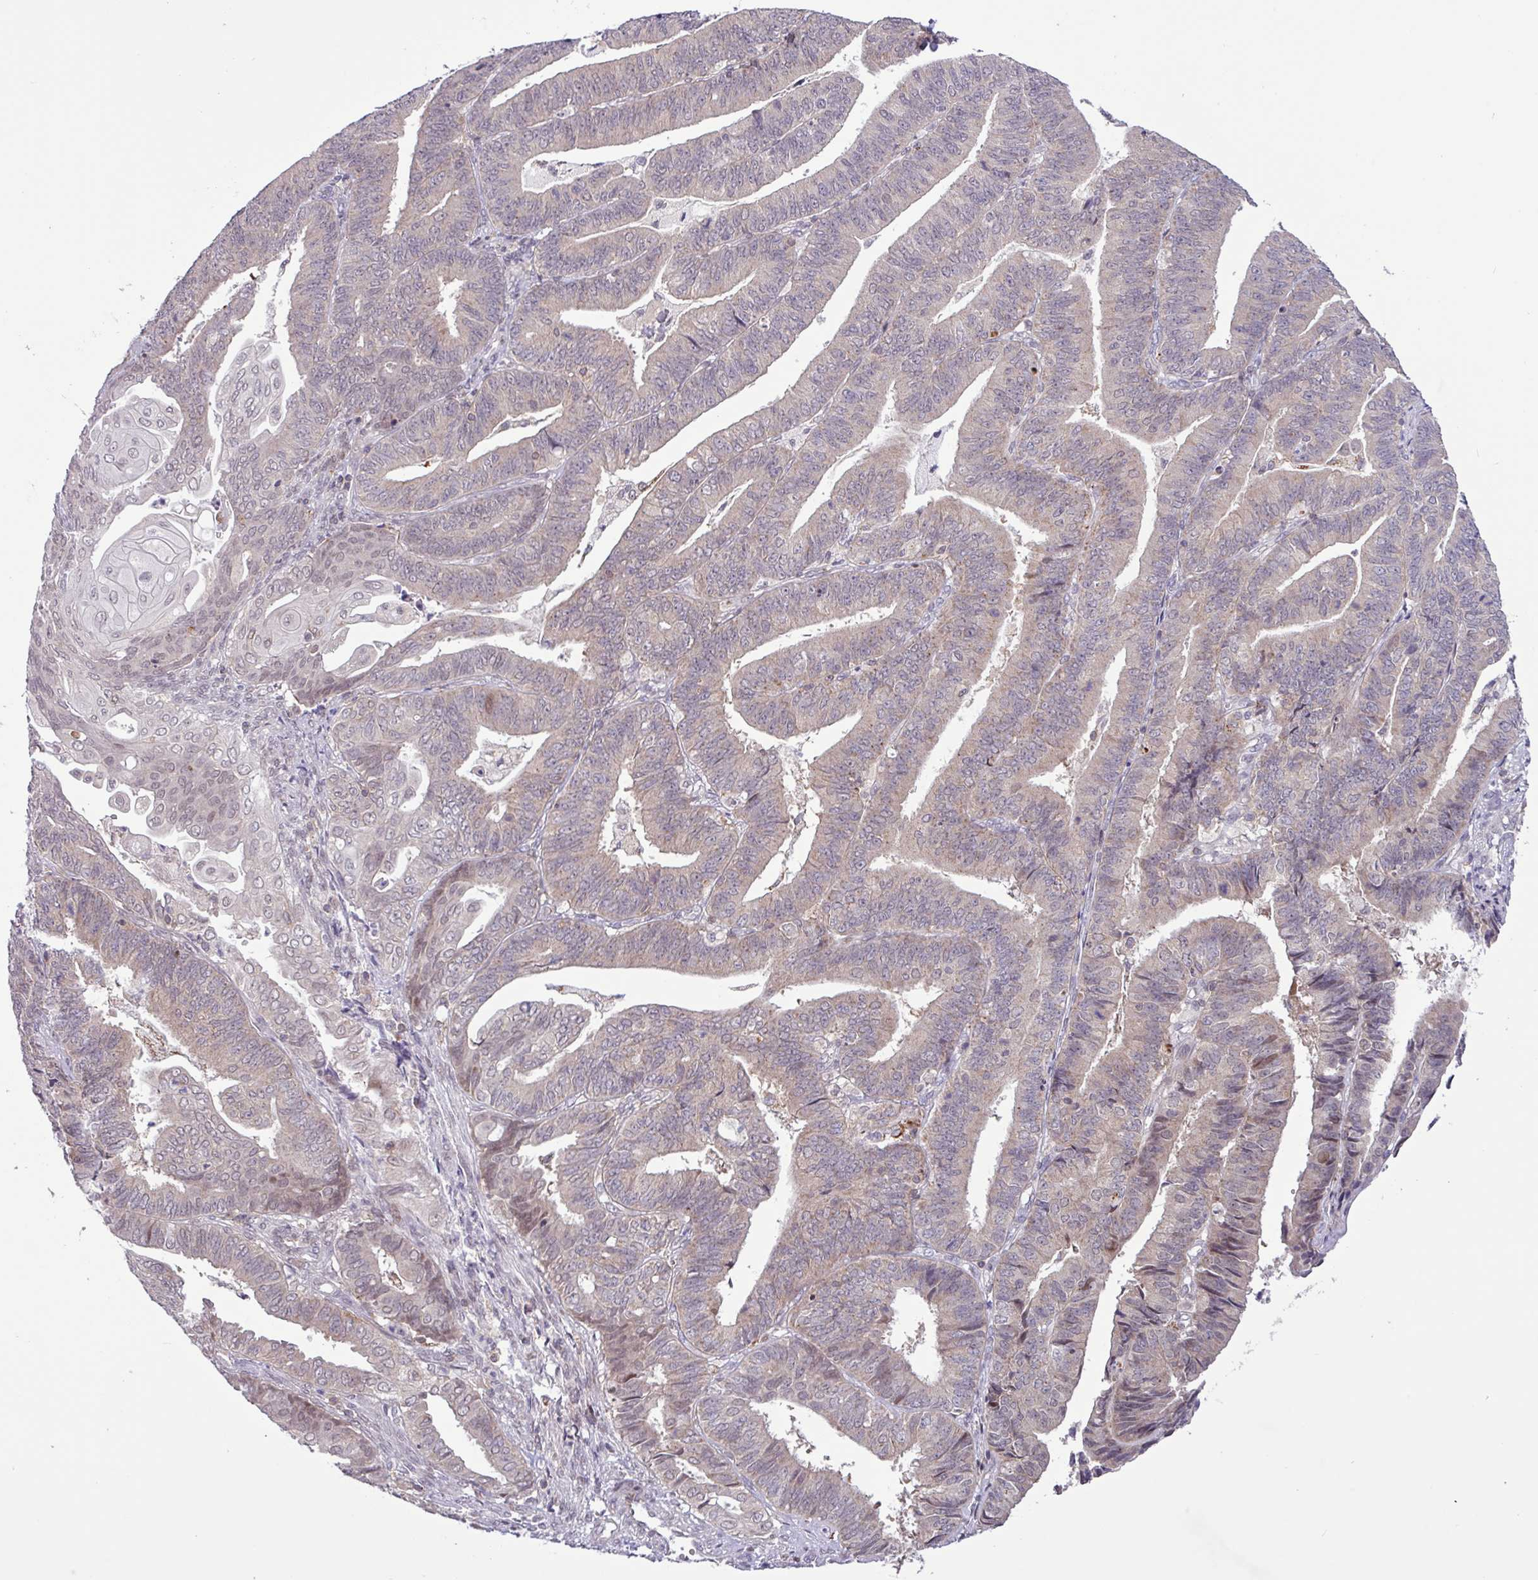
{"staining": {"intensity": "weak", "quantity": "<25%", "location": "nuclear"}, "tissue": "endometrial cancer", "cell_type": "Tumor cells", "image_type": "cancer", "snomed": [{"axis": "morphology", "description": "Adenocarcinoma, NOS"}, {"axis": "topography", "description": "Endometrium"}], "caption": "Endometrial adenocarcinoma stained for a protein using immunohistochemistry demonstrates no positivity tumor cells.", "gene": "RTL3", "patient": {"sex": "female", "age": 73}}